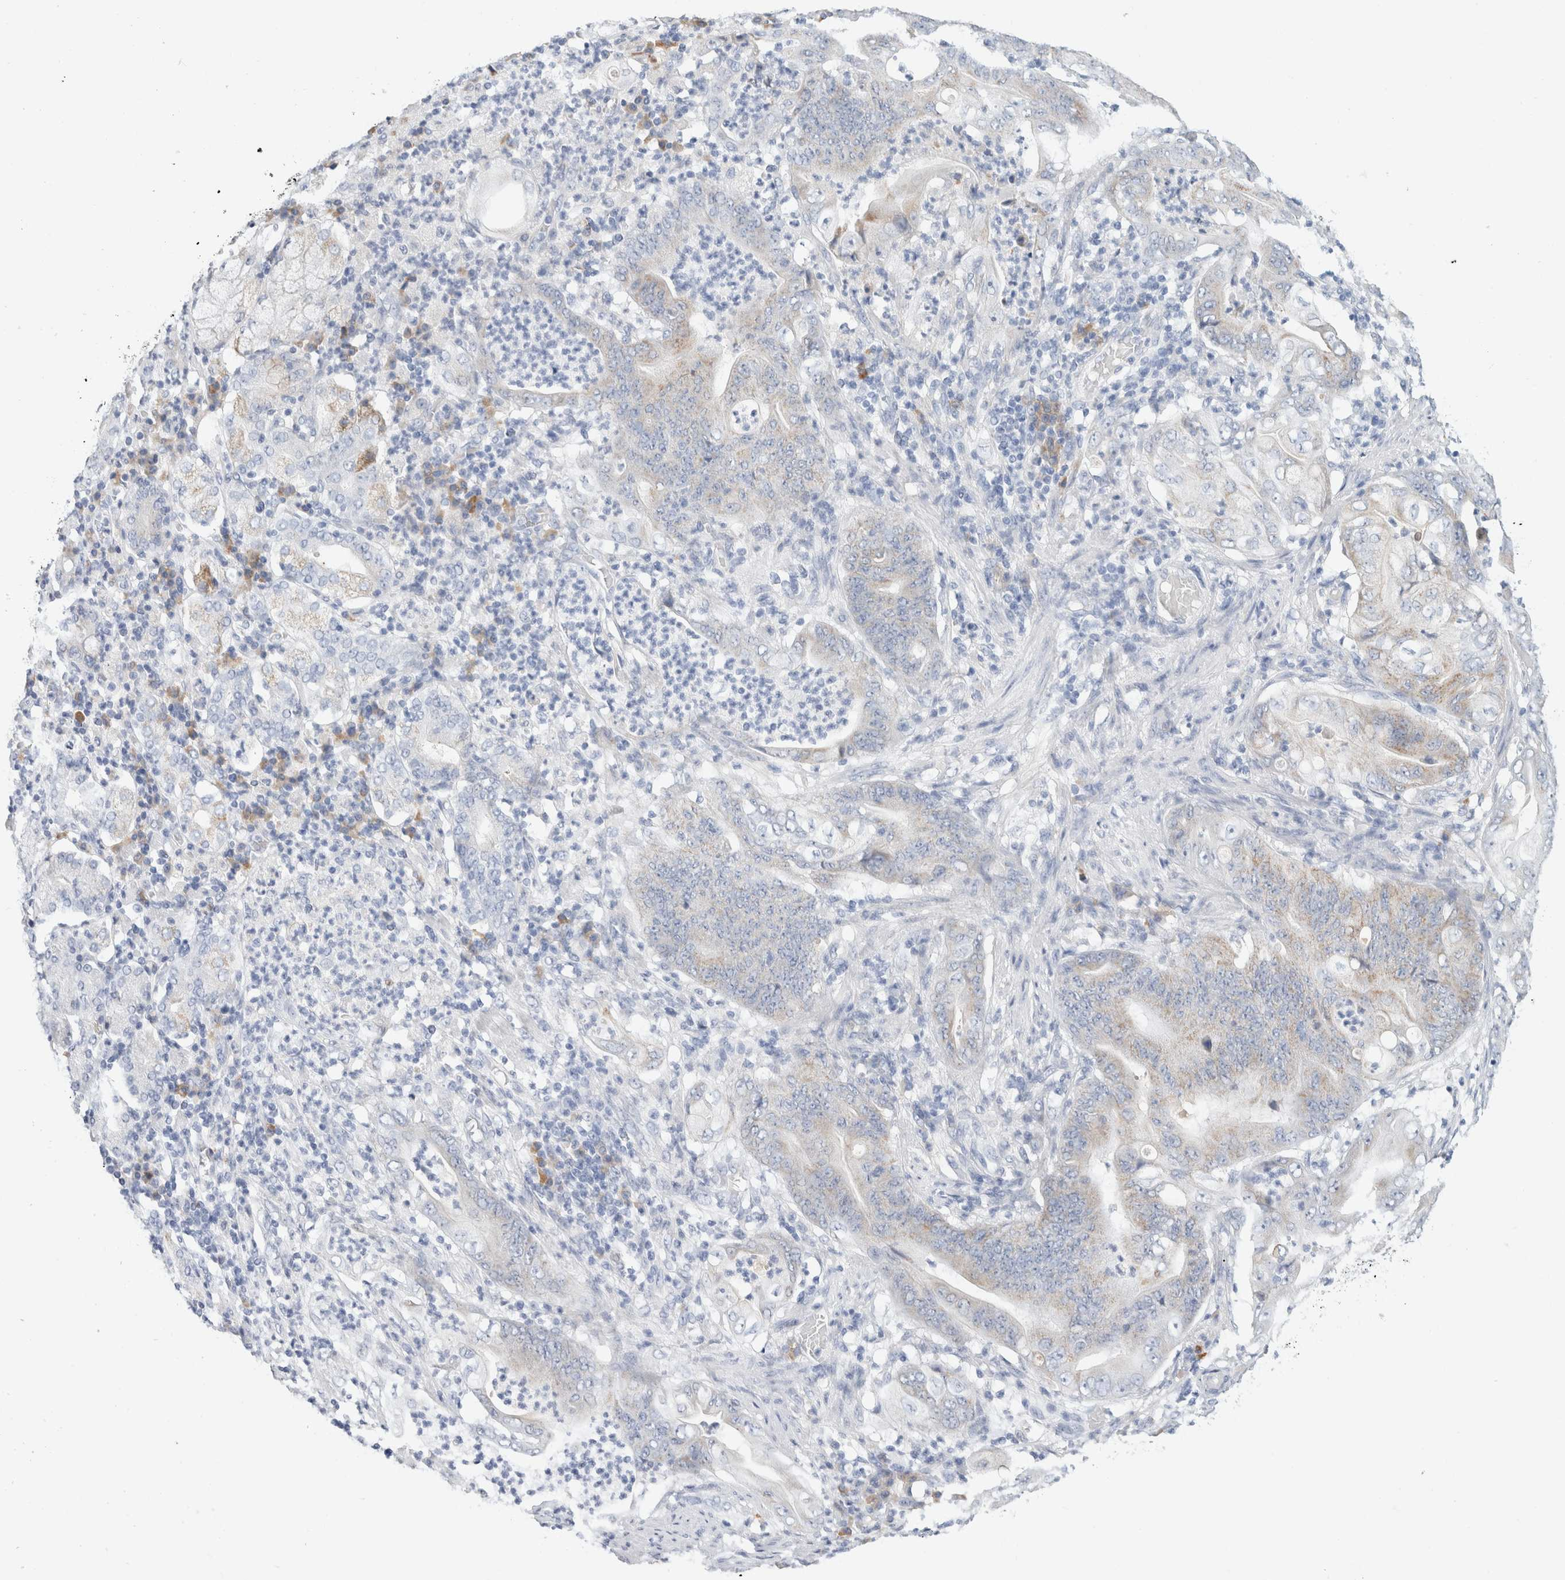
{"staining": {"intensity": "weak", "quantity": "<25%", "location": "cytoplasmic/membranous"}, "tissue": "stomach cancer", "cell_type": "Tumor cells", "image_type": "cancer", "snomed": [{"axis": "morphology", "description": "Adenocarcinoma, NOS"}, {"axis": "topography", "description": "Stomach"}], "caption": "Tumor cells are negative for protein expression in human stomach cancer.", "gene": "GADD45G", "patient": {"sex": "female", "age": 73}}